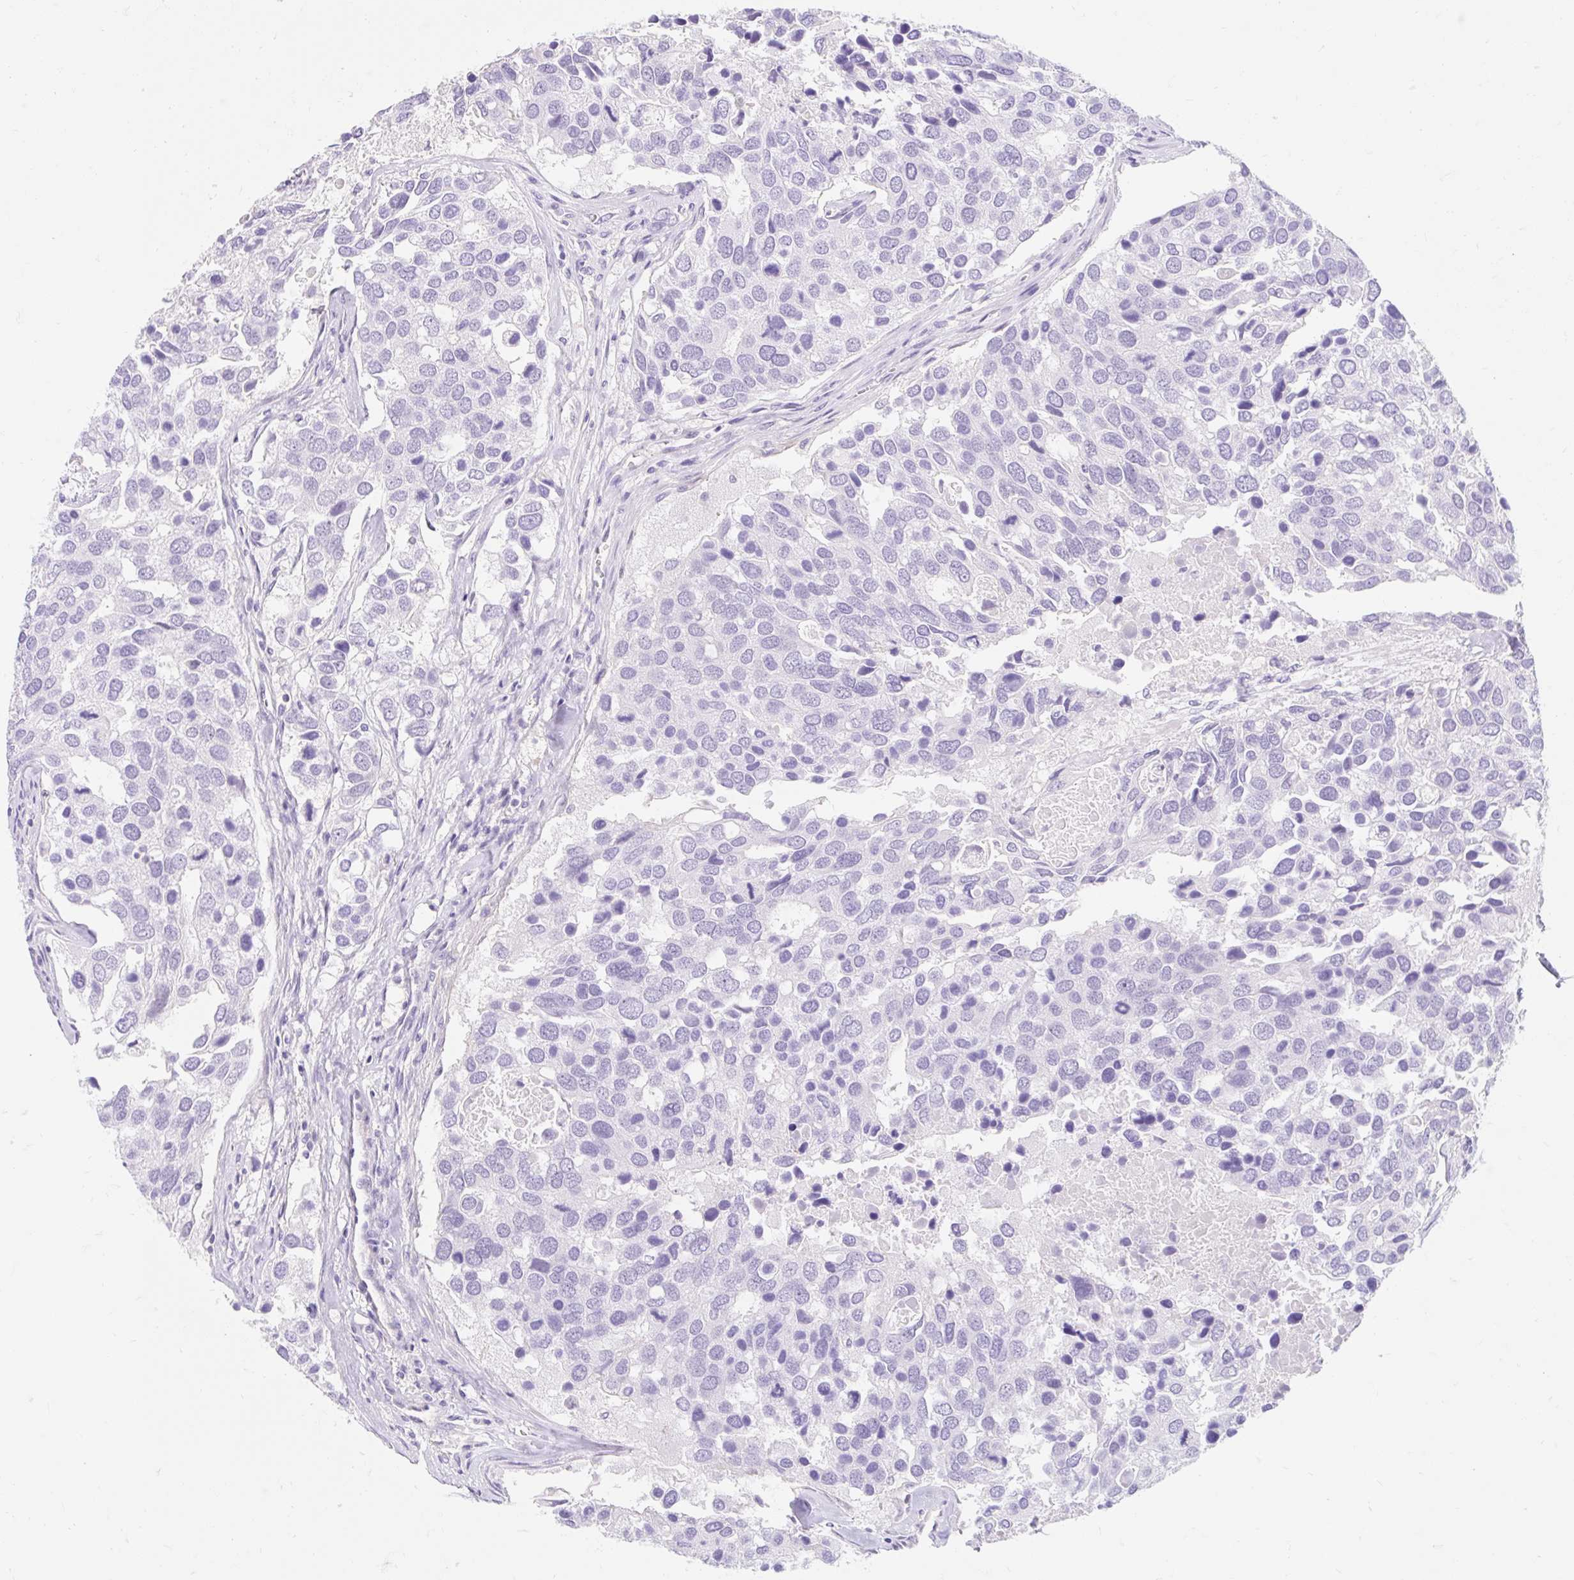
{"staining": {"intensity": "negative", "quantity": "none", "location": "none"}, "tissue": "breast cancer", "cell_type": "Tumor cells", "image_type": "cancer", "snomed": [{"axis": "morphology", "description": "Duct carcinoma"}, {"axis": "topography", "description": "Breast"}], "caption": "Tumor cells show no significant positivity in breast cancer.", "gene": "SLC28A1", "patient": {"sex": "female", "age": 83}}